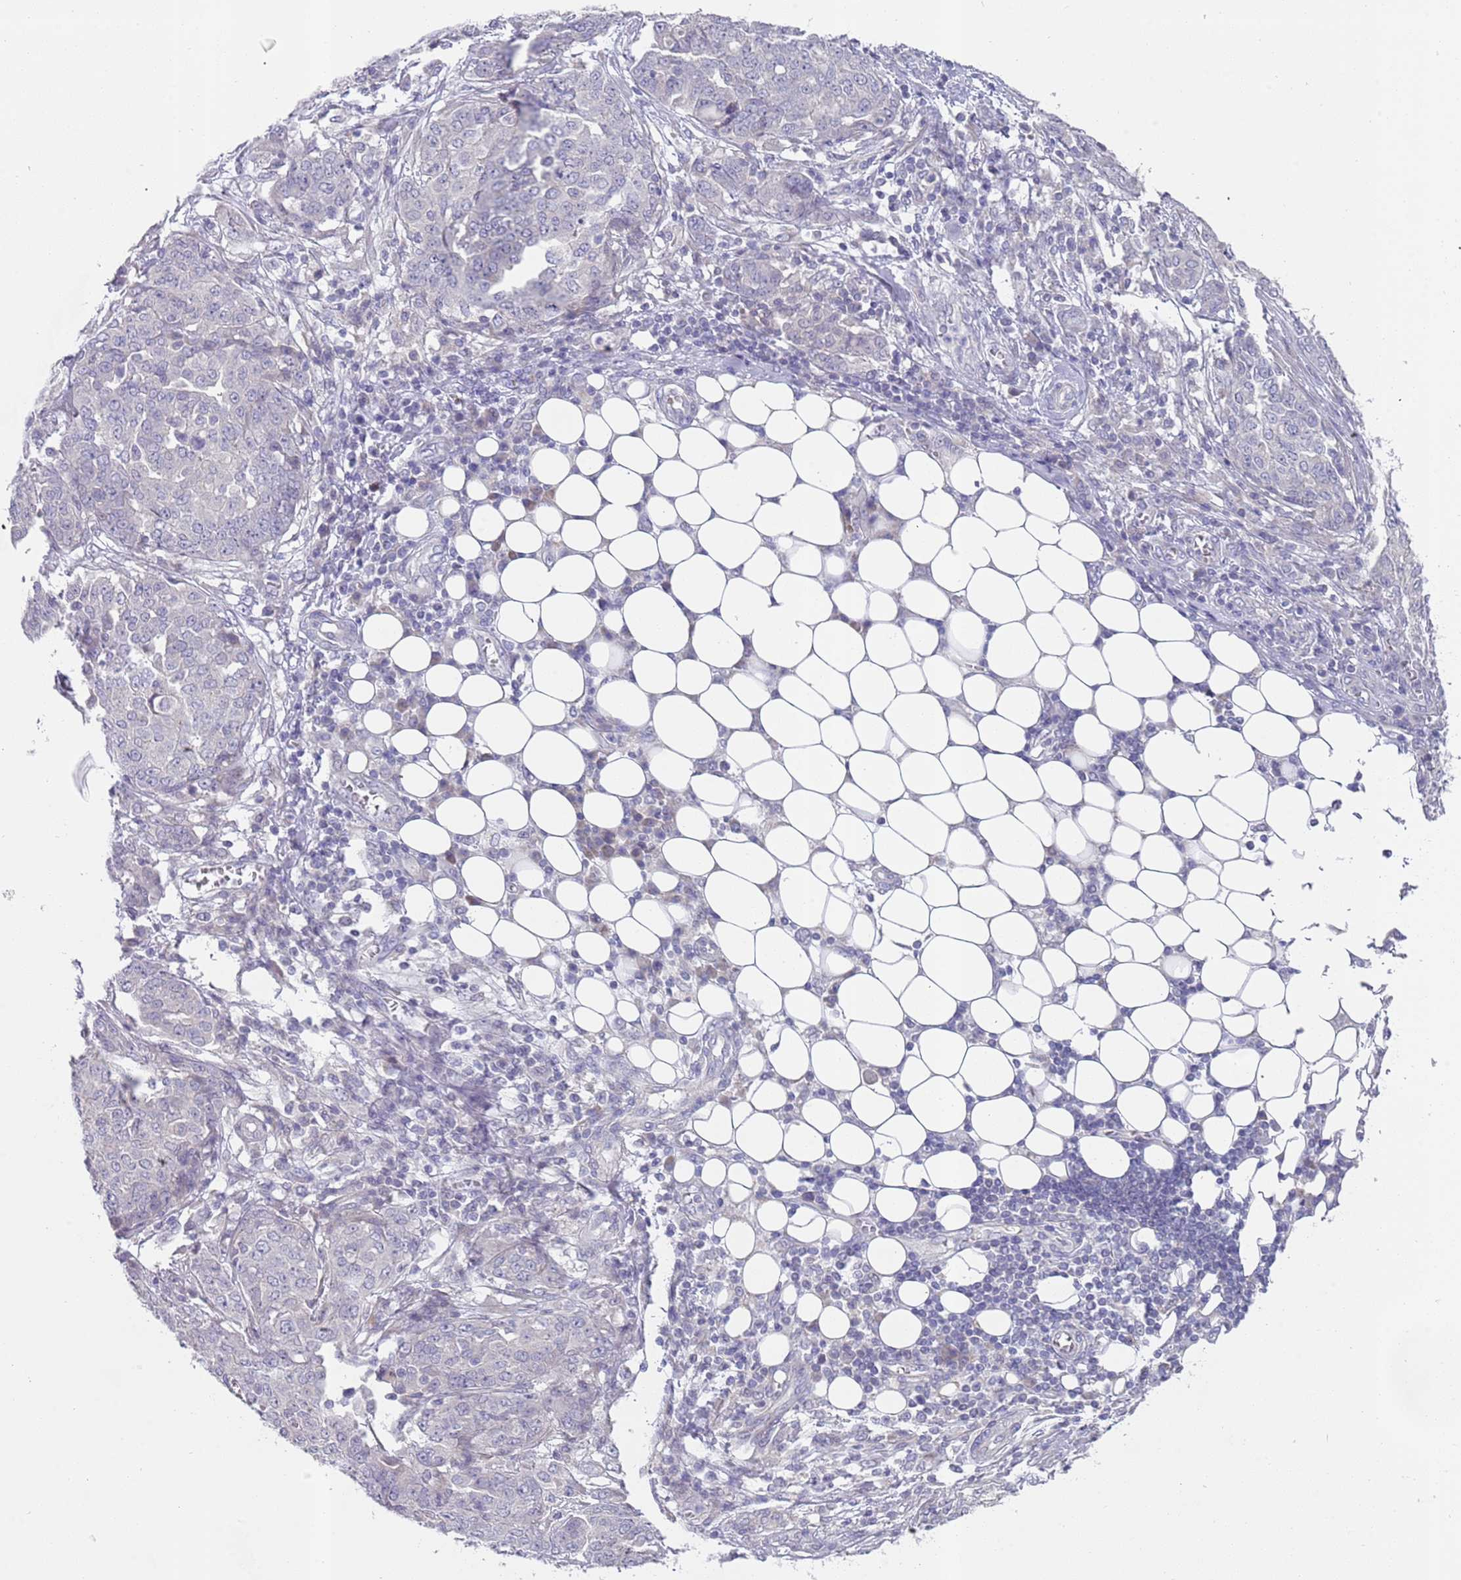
{"staining": {"intensity": "negative", "quantity": "none", "location": "none"}, "tissue": "ovarian cancer", "cell_type": "Tumor cells", "image_type": "cancer", "snomed": [{"axis": "morphology", "description": "Cystadenocarcinoma, serous, NOS"}, {"axis": "topography", "description": "Soft tissue"}, {"axis": "topography", "description": "Ovary"}], "caption": "DAB immunohistochemical staining of ovarian cancer exhibits no significant staining in tumor cells.", "gene": "PRAC1", "patient": {"sex": "female", "age": 57}}